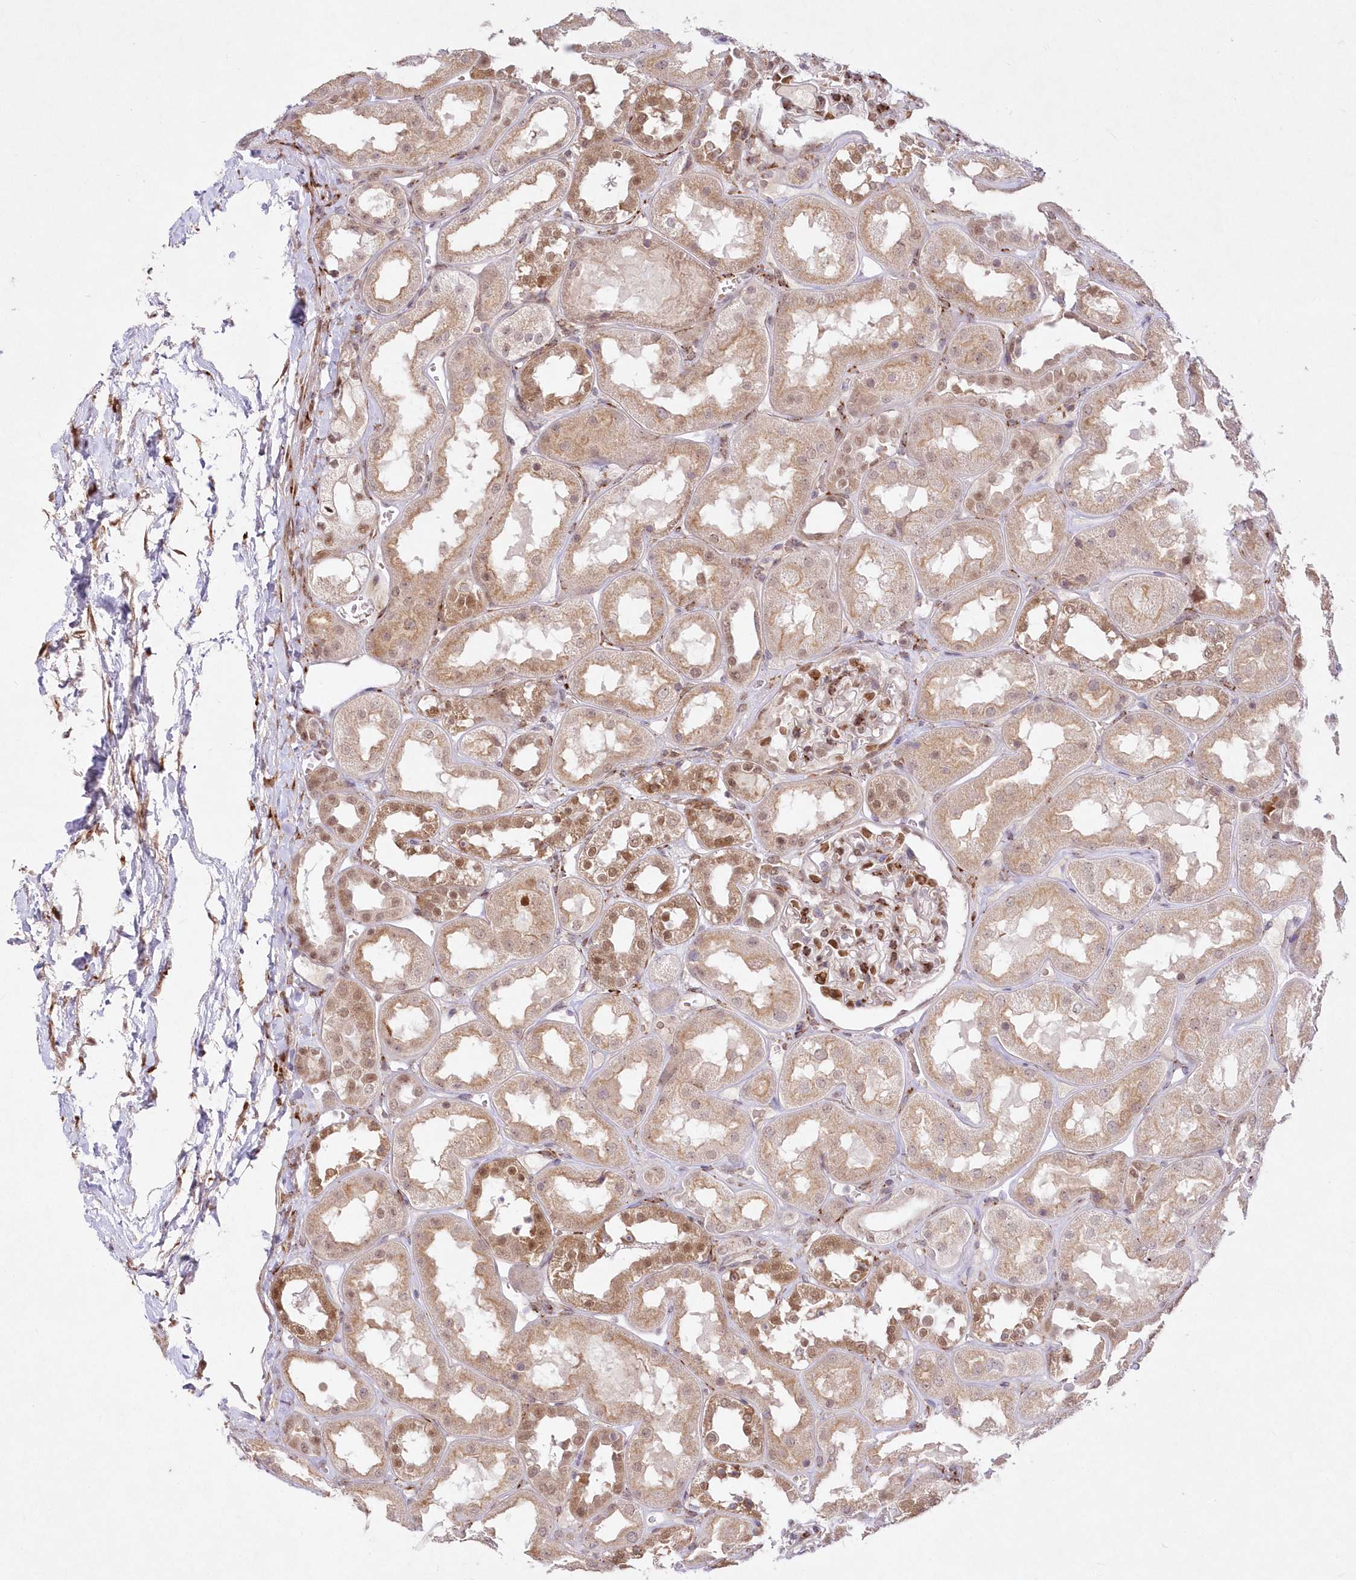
{"staining": {"intensity": "moderate", "quantity": "25%-75%", "location": "nuclear"}, "tissue": "kidney", "cell_type": "Cells in glomeruli", "image_type": "normal", "snomed": [{"axis": "morphology", "description": "Normal tissue, NOS"}, {"axis": "topography", "description": "Kidney"}], "caption": "Protein analysis of benign kidney reveals moderate nuclear expression in about 25%-75% of cells in glomeruli. (Stains: DAB in brown, nuclei in blue, Microscopy: brightfield microscopy at high magnification).", "gene": "LDB1", "patient": {"sex": "male", "age": 70}}